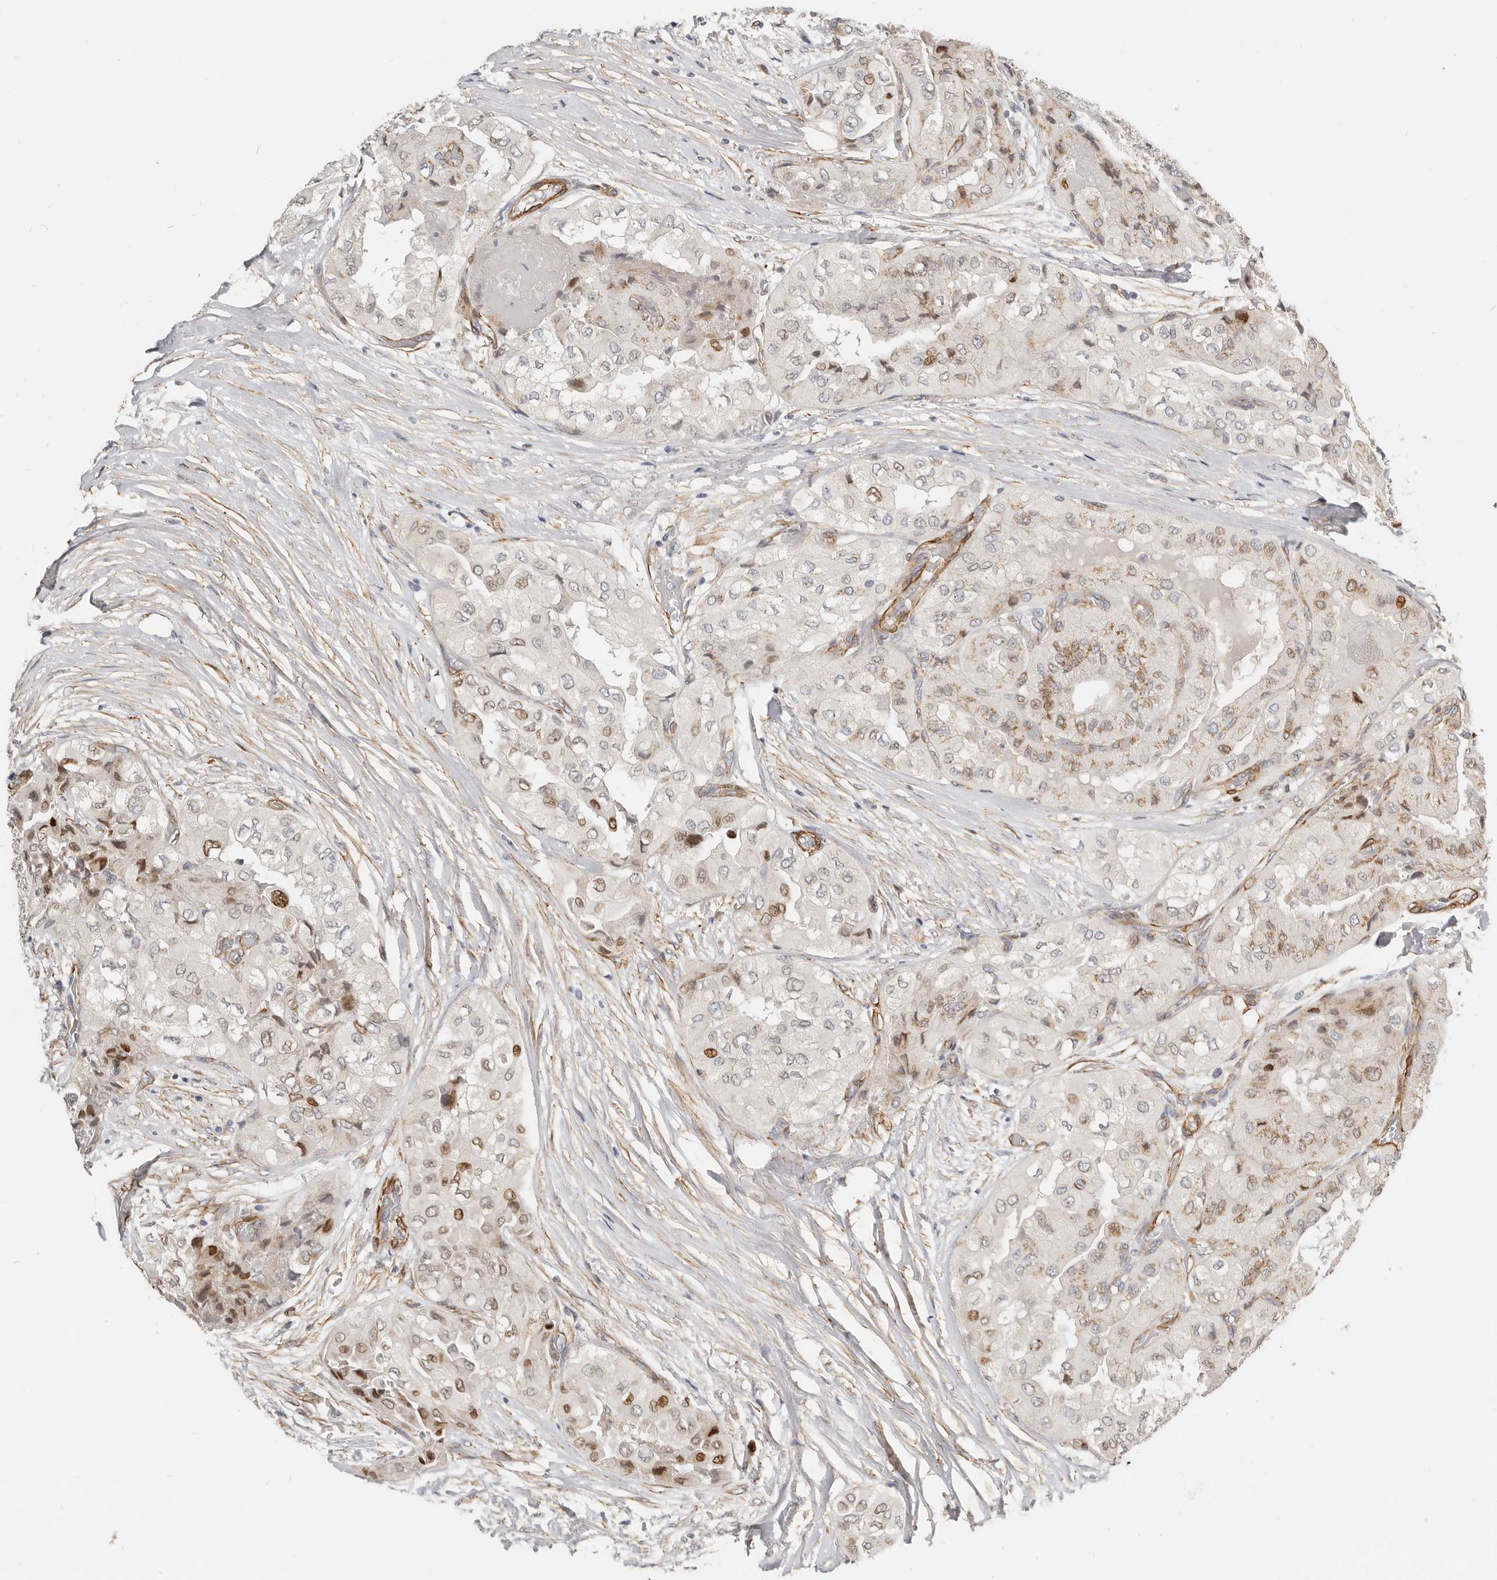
{"staining": {"intensity": "moderate", "quantity": "25%-75%", "location": "cytoplasmic/membranous,nuclear"}, "tissue": "thyroid cancer", "cell_type": "Tumor cells", "image_type": "cancer", "snomed": [{"axis": "morphology", "description": "Papillary adenocarcinoma, NOS"}, {"axis": "topography", "description": "Thyroid gland"}], "caption": "This histopathology image reveals IHC staining of human thyroid papillary adenocarcinoma, with medium moderate cytoplasmic/membranous and nuclear expression in about 25%-75% of tumor cells.", "gene": "RABAC1", "patient": {"sex": "female", "age": 59}}